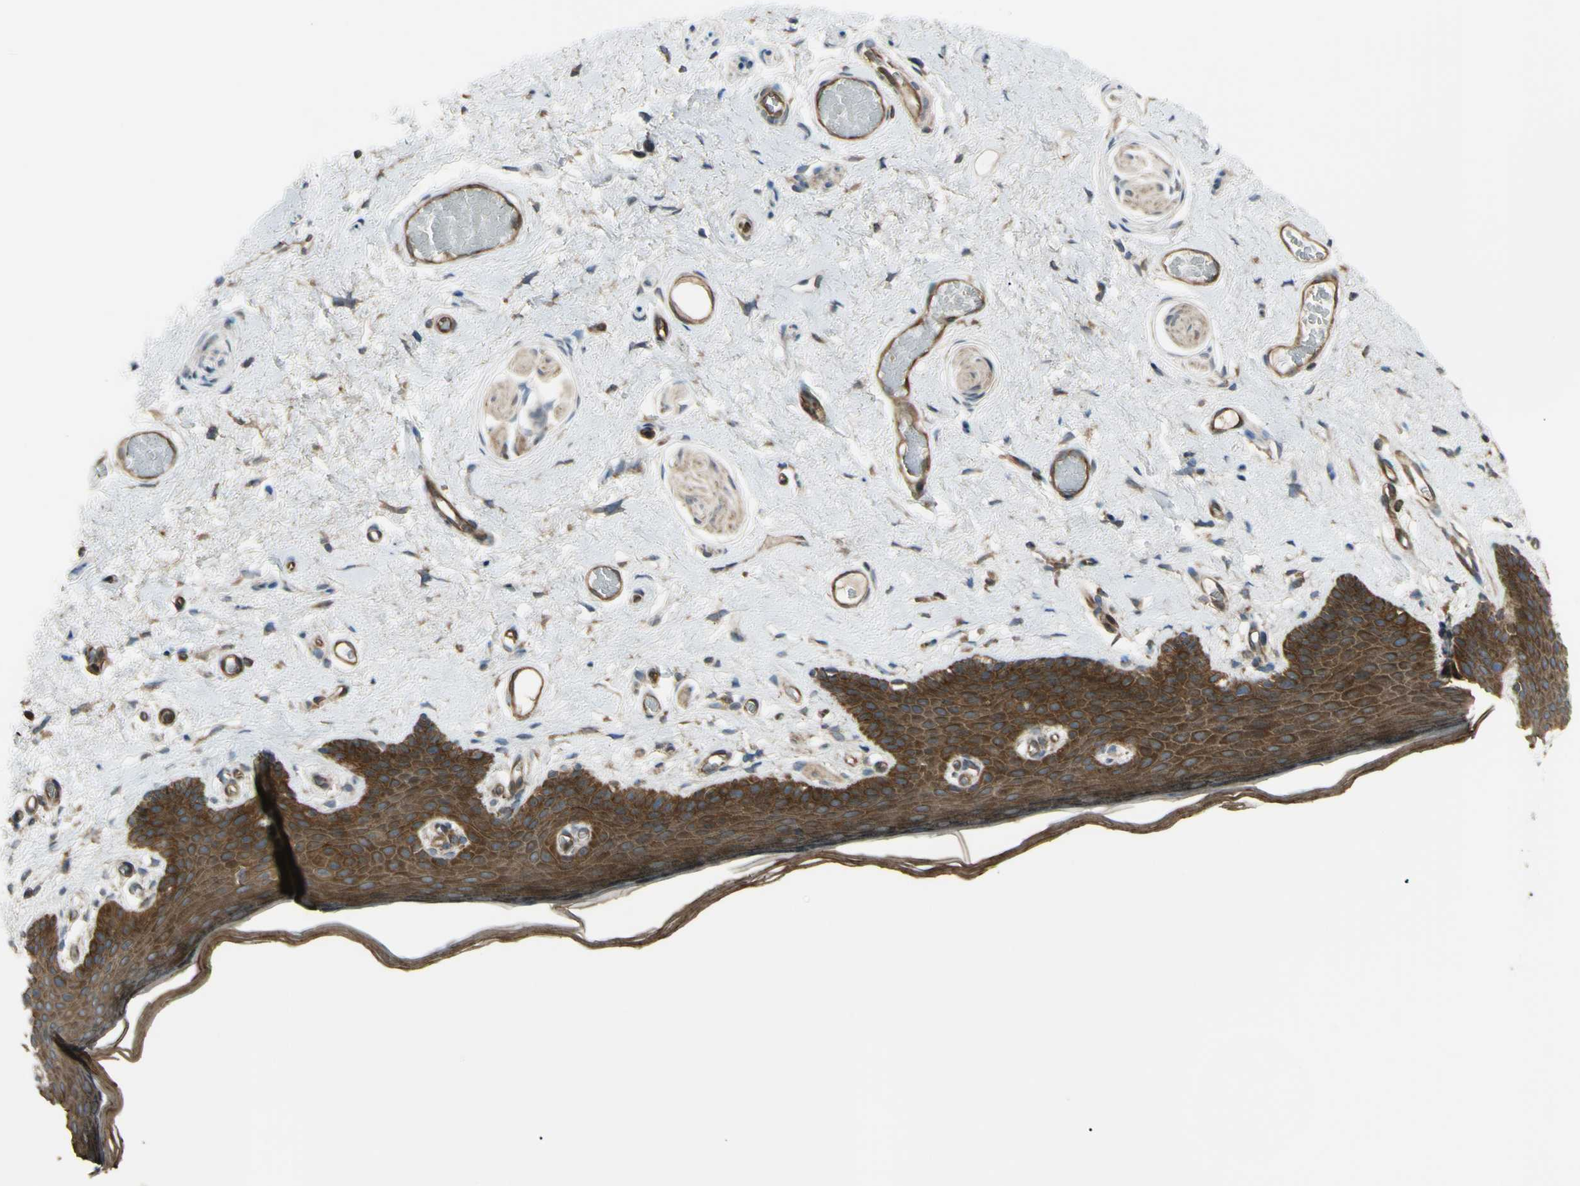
{"staining": {"intensity": "strong", "quantity": ">75%", "location": "cytoplasmic/membranous"}, "tissue": "skin", "cell_type": "Epidermal cells", "image_type": "normal", "snomed": [{"axis": "morphology", "description": "Normal tissue, NOS"}, {"axis": "topography", "description": "Vulva"}], "caption": "Immunohistochemical staining of benign skin demonstrates high levels of strong cytoplasmic/membranous expression in about >75% of epidermal cells.", "gene": "FLII", "patient": {"sex": "female", "age": 54}}